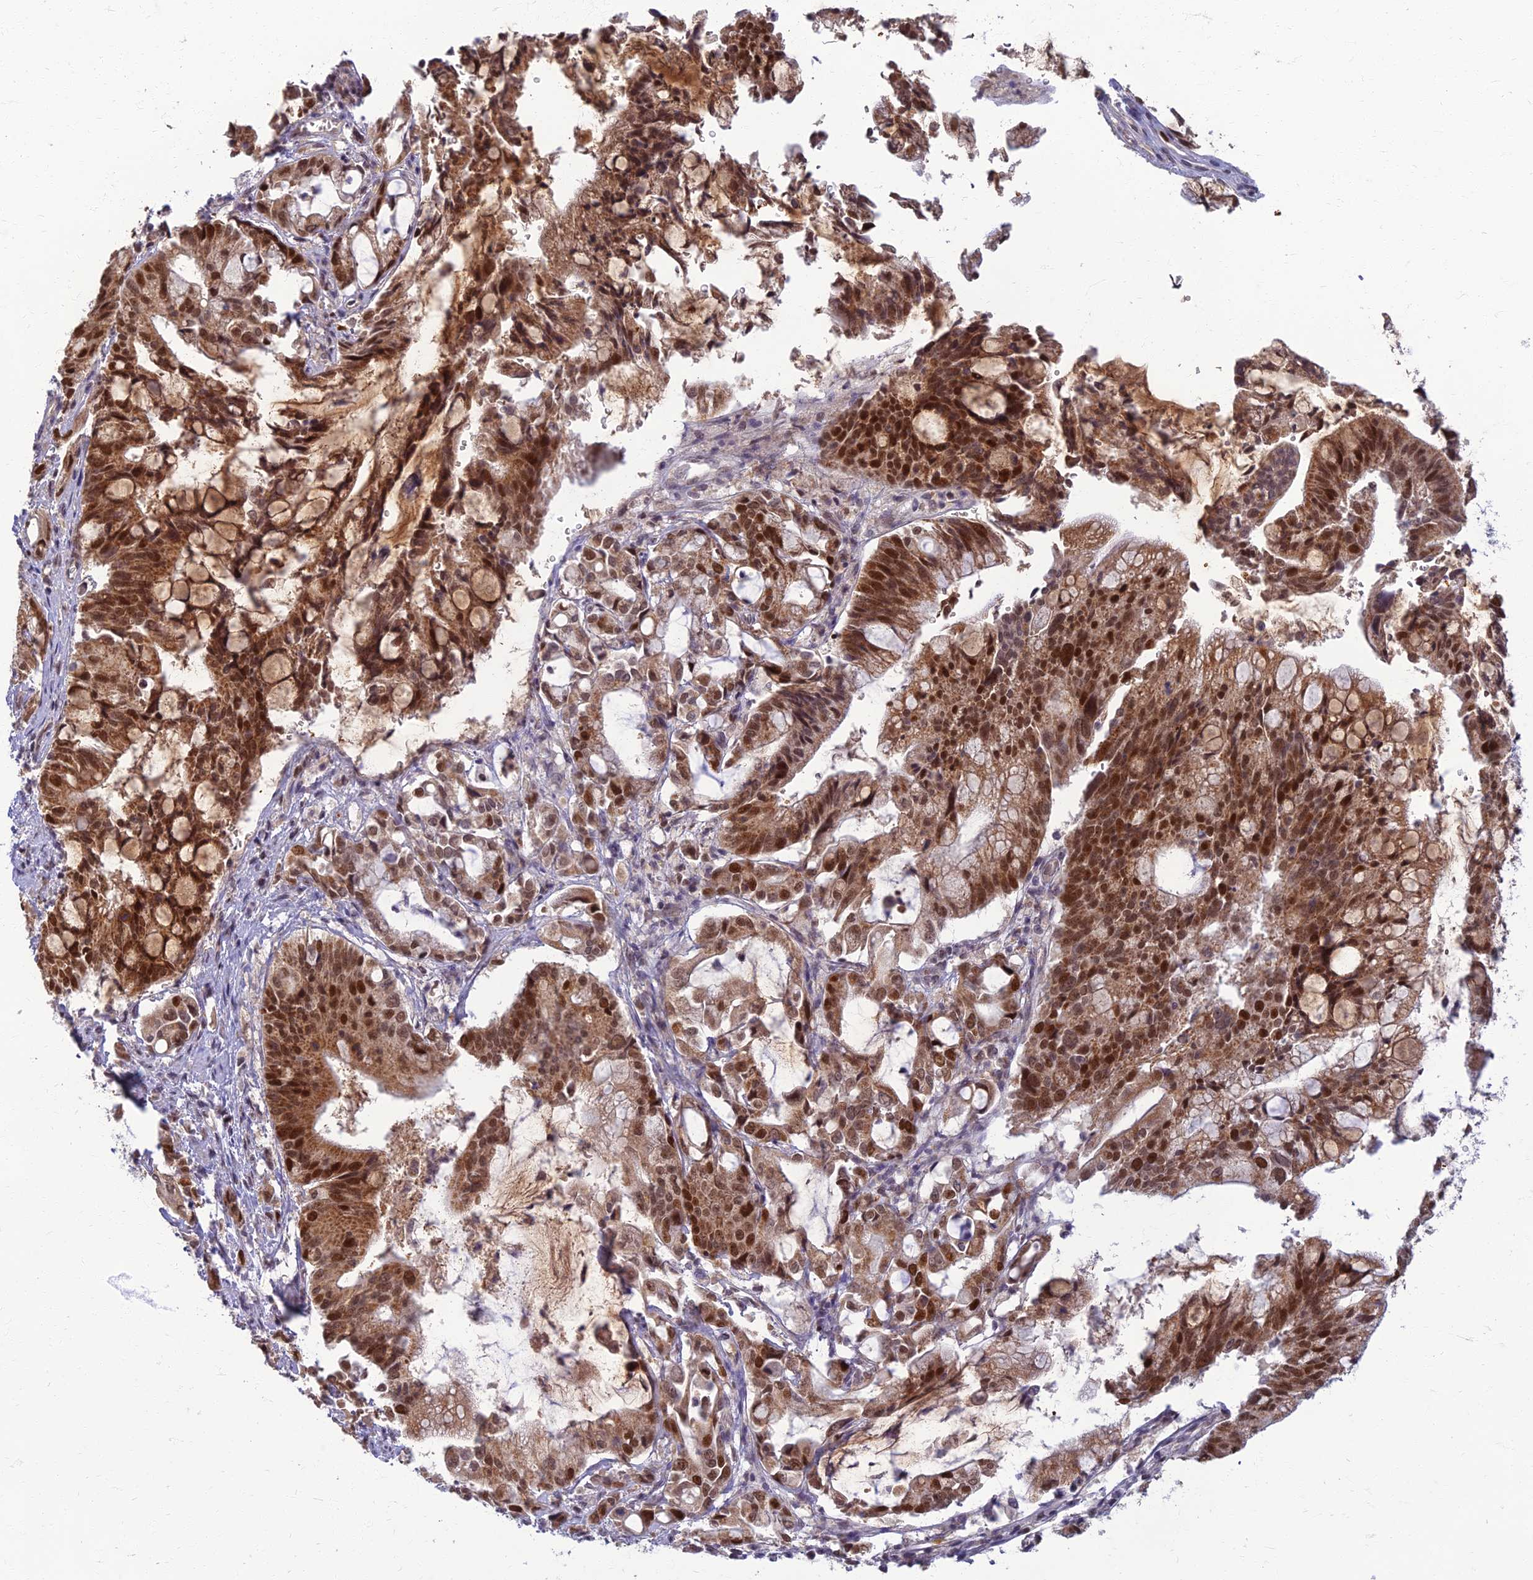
{"staining": {"intensity": "strong", "quantity": ">75%", "location": "cytoplasmic/membranous,nuclear"}, "tissue": "pancreatic cancer", "cell_type": "Tumor cells", "image_type": "cancer", "snomed": [{"axis": "morphology", "description": "Adenocarcinoma, NOS"}, {"axis": "topography", "description": "Pancreas"}], "caption": "Strong cytoplasmic/membranous and nuclear positivity is present in about >75% of tumor cells in pancreatic adenocarcinoma.", "gene": "EARS2", "patient": {"sex": "male", "age": 68}}